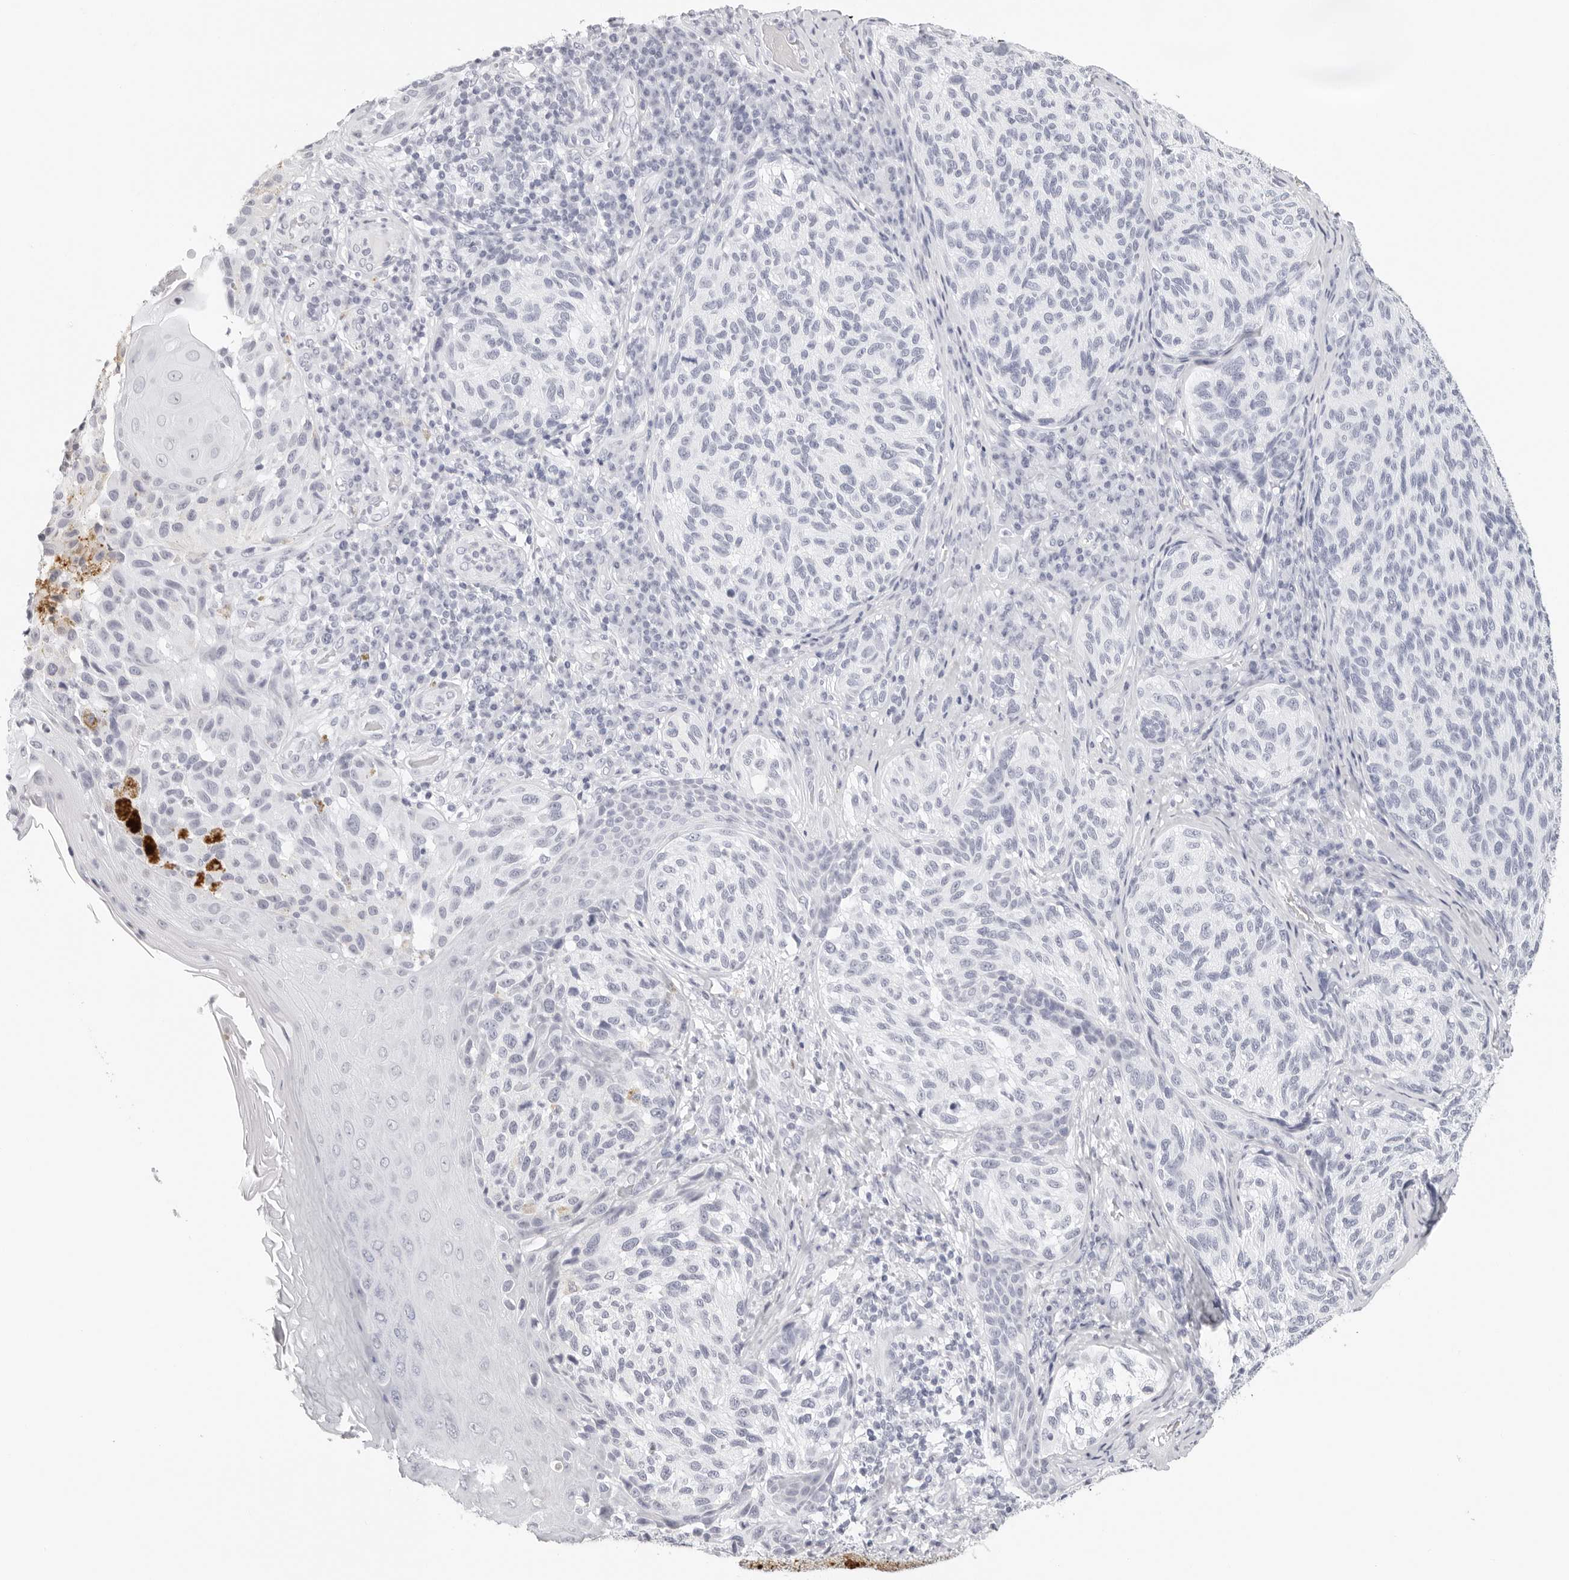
{"staining": {"intensity": "negative", "quantity": "none", "location": "none"}, "tissue": "melanoma", "cell_type": "Tumor cells", "image_type": "cancer", "snomed": [{"axis": "morphology", "description": "Malignant melanoma, NOS"}, {"axis": "topography", "description": "Skin"}], "caption": "IHC photomicrograph of melanoma stained for a protein (brown), which reveals no positivity in tumor cells. (Brightfield microscopy of DAB immunohistochemistry at high magnification).", "gene": "AGMAT", "patient": {"sex": "female", "age": 73}}